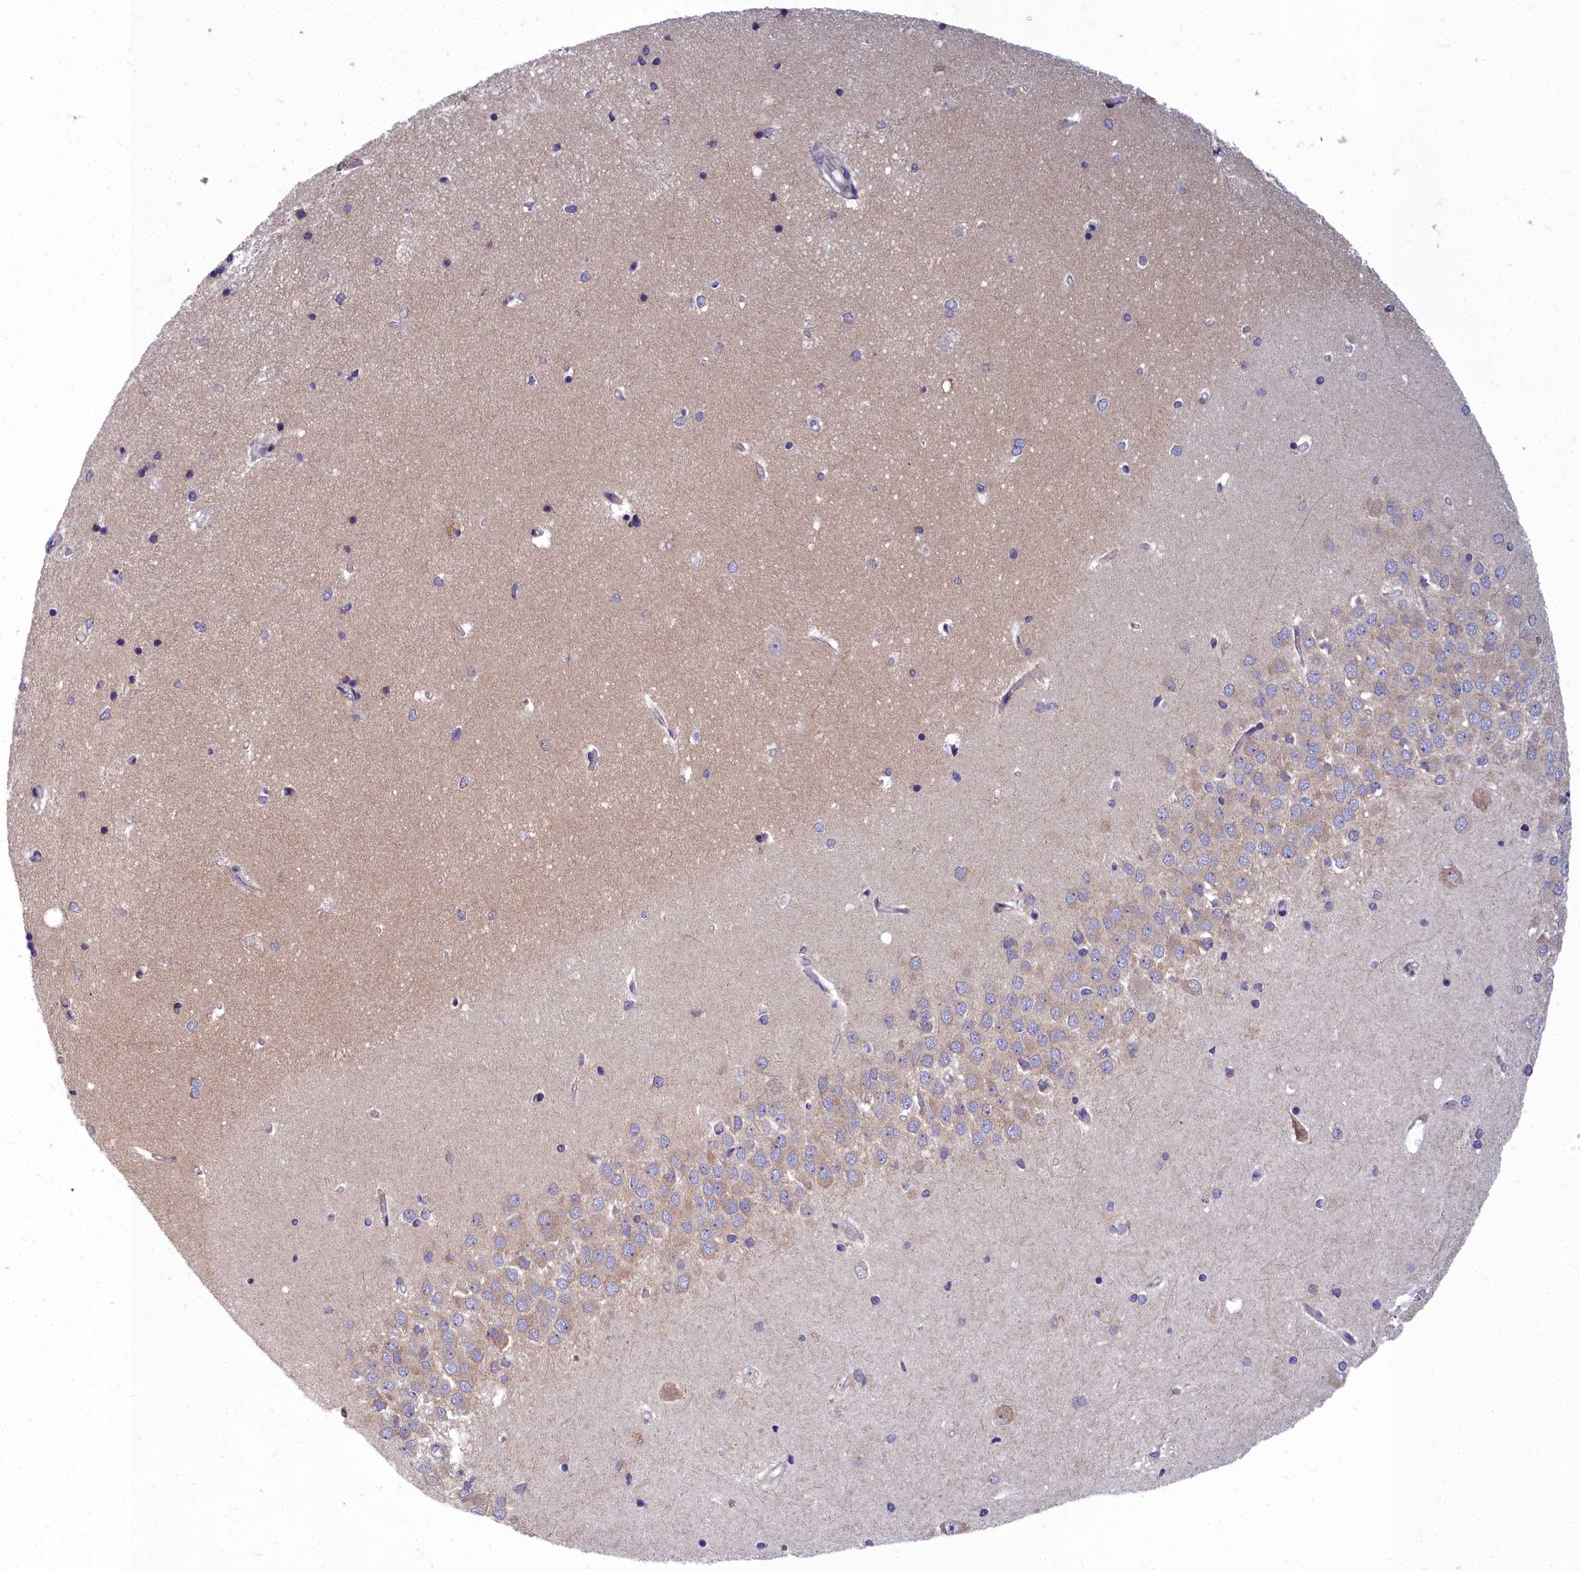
{"staining": {"intensity": "negative", "quantity": "none", "location": "none"}, "tissue": "hippocampus", "cell_type": "Glial cells", "image_type": "normal", "snomed": [{"axis": "morphology", "description": "Normal tissue, NOS"}, {"axis": "topography", "description": "Hippocampus"}], "caption": "Micrograph shows no significant protein staining in glial cells of benign hippocampus. Nuclei are stained in blue.", "gene": "COX20", "patient": {"sex": "male", "age": 45}}